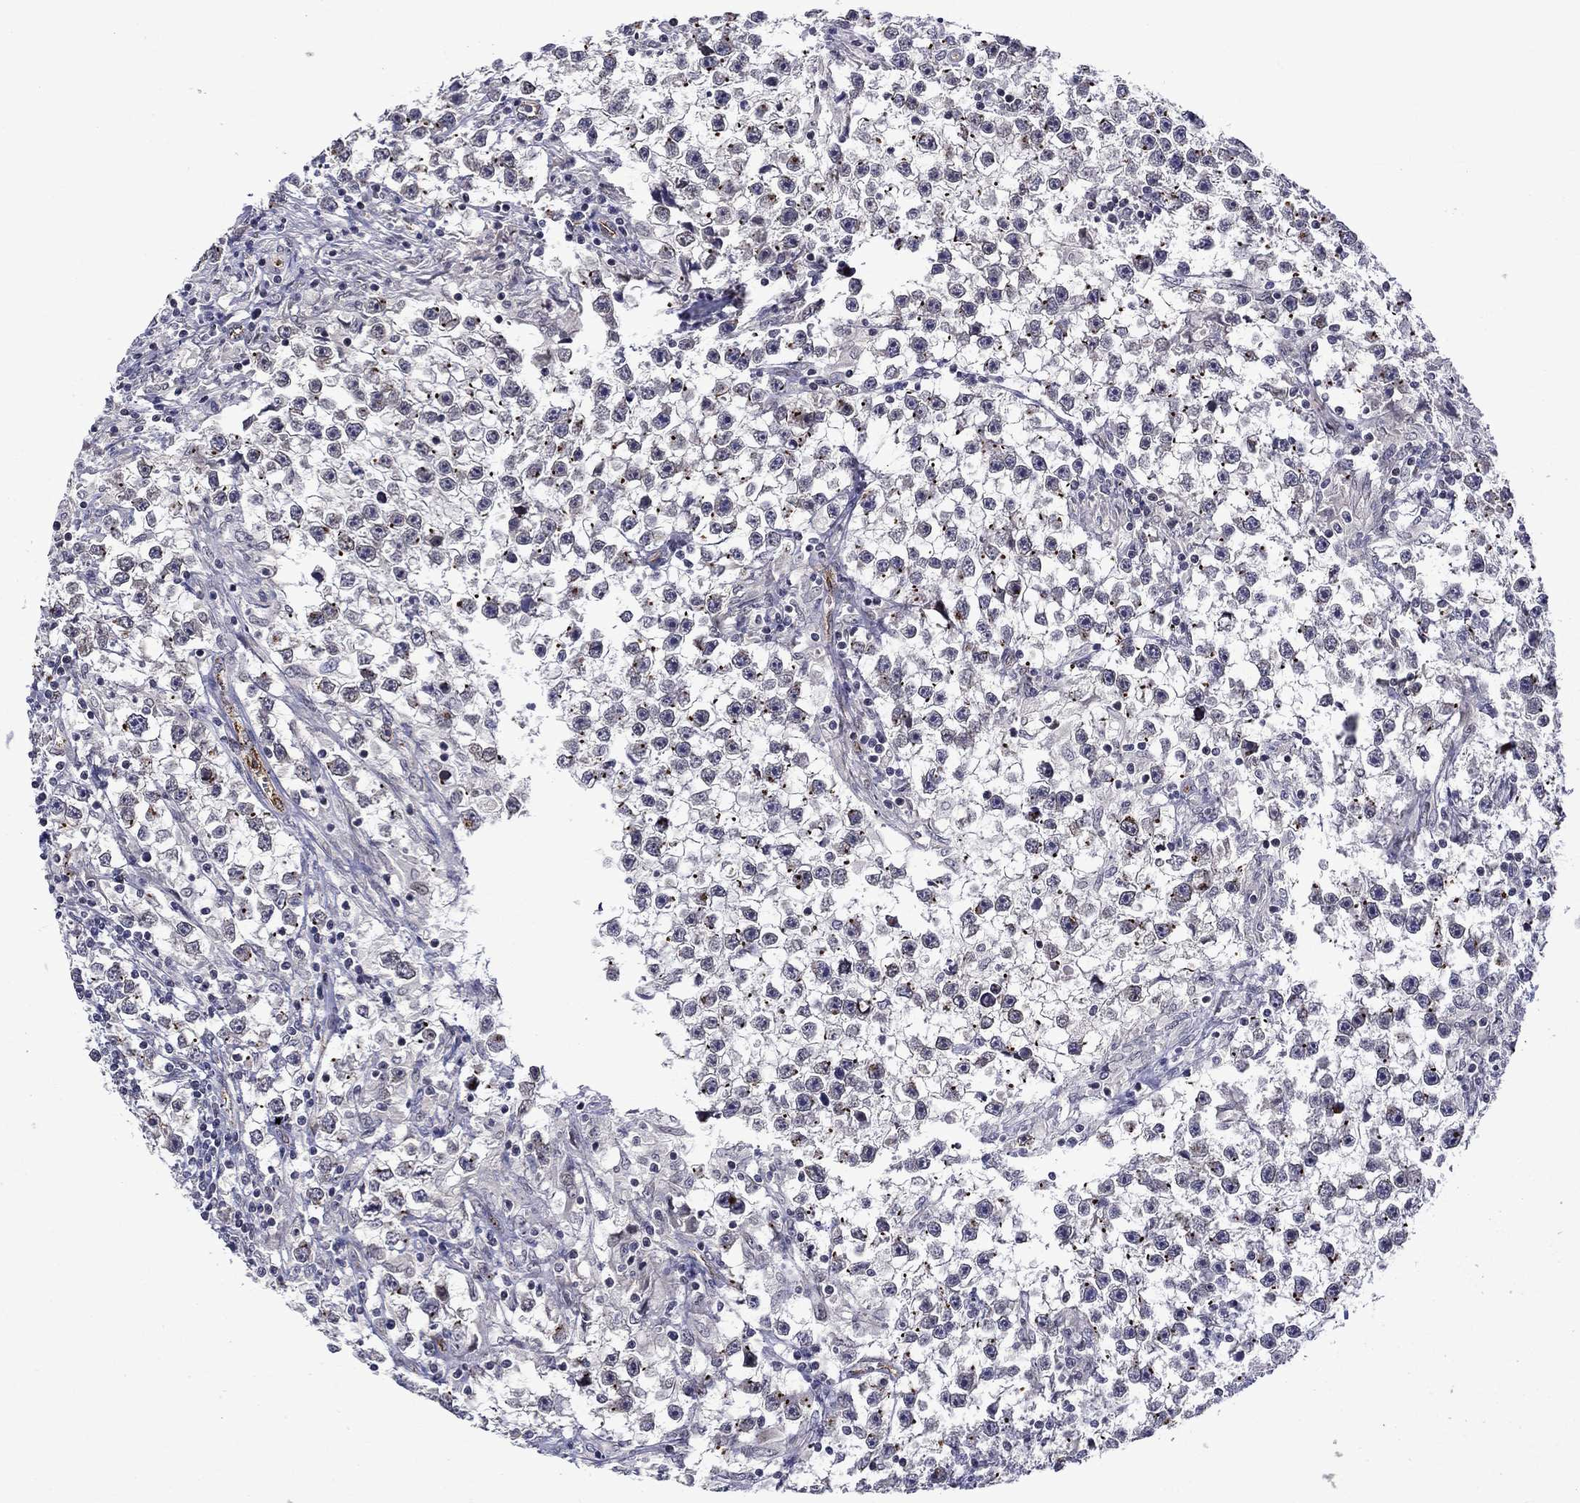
{"staining": {"intensity": "negative", "quantity": "none", "location": "none"}, "tissue": "testis cancer", "cell_type": "Tumor cells", "image_type": "cancer", "snomed": [{"axis": "morphology", "description": "Seminoma, NOS"}, {"axis": "topography", "description": "Testis"}], "caption": "A histopathology image of testis seminoma stained for a protein demonstrates no brown staining in tumor cells. (Immunohistochemistry, brightfield microscopy, high magnification).", "gene": "SLITRK1", "patient": {"sex": "male", "age": 59}}